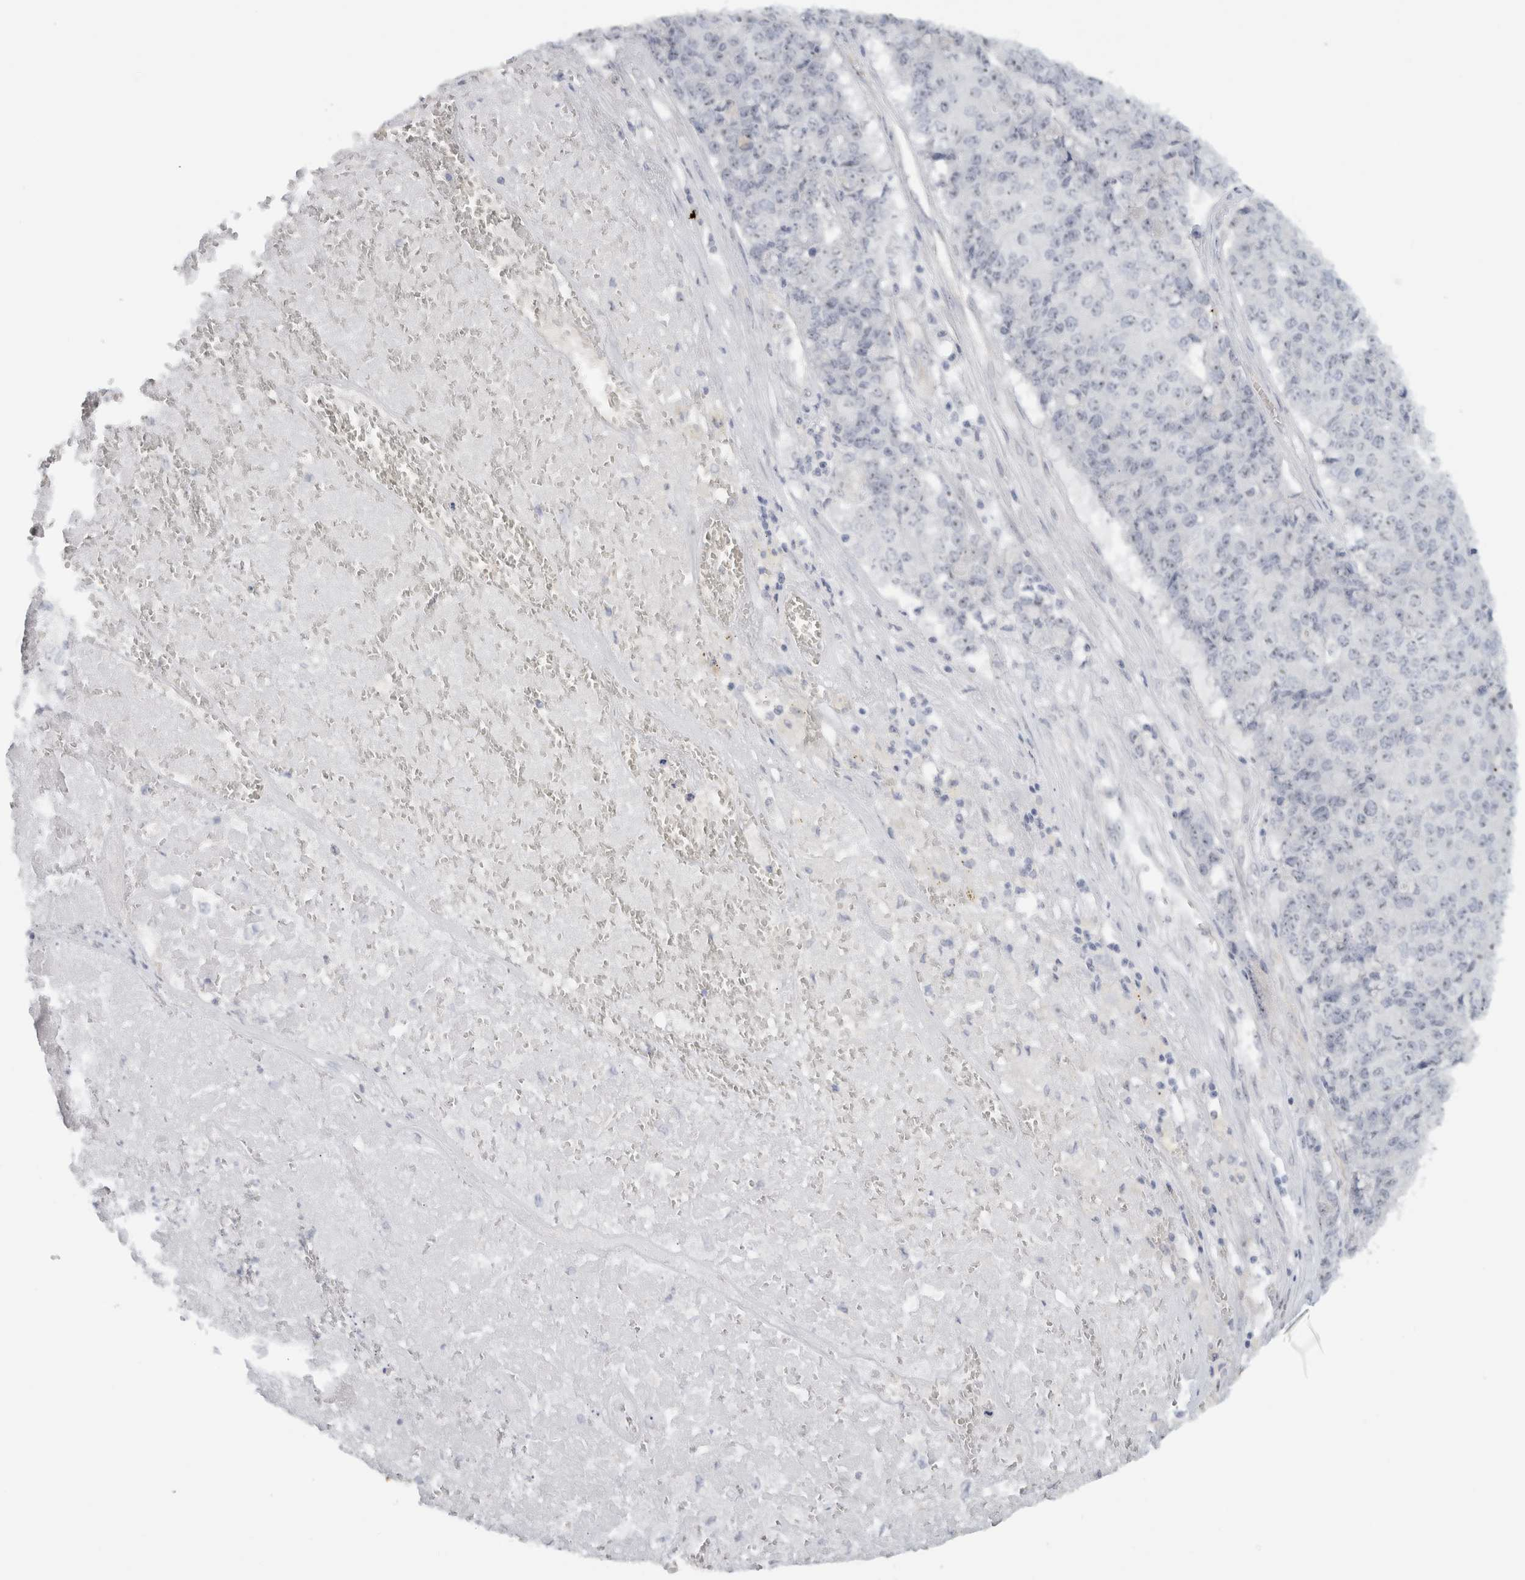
{"staining": {"intensity": "negative", "quantity": "none", "location": "none"}, "tissue": "pancreatic cancer", "cell_type": "Tumor cells", "image_type": "cancer", "snomed": [{"axis": "morphology", "description": "Adenocarcinoma, NOS"}, {"axis": "topography", "description": "Pancreas"}], "caption": "Tumor cells are negative for protein expression in human pancreatic cancer.", "gene": "FMR1NB", "patient": {"sex": "male", "age": 50}}